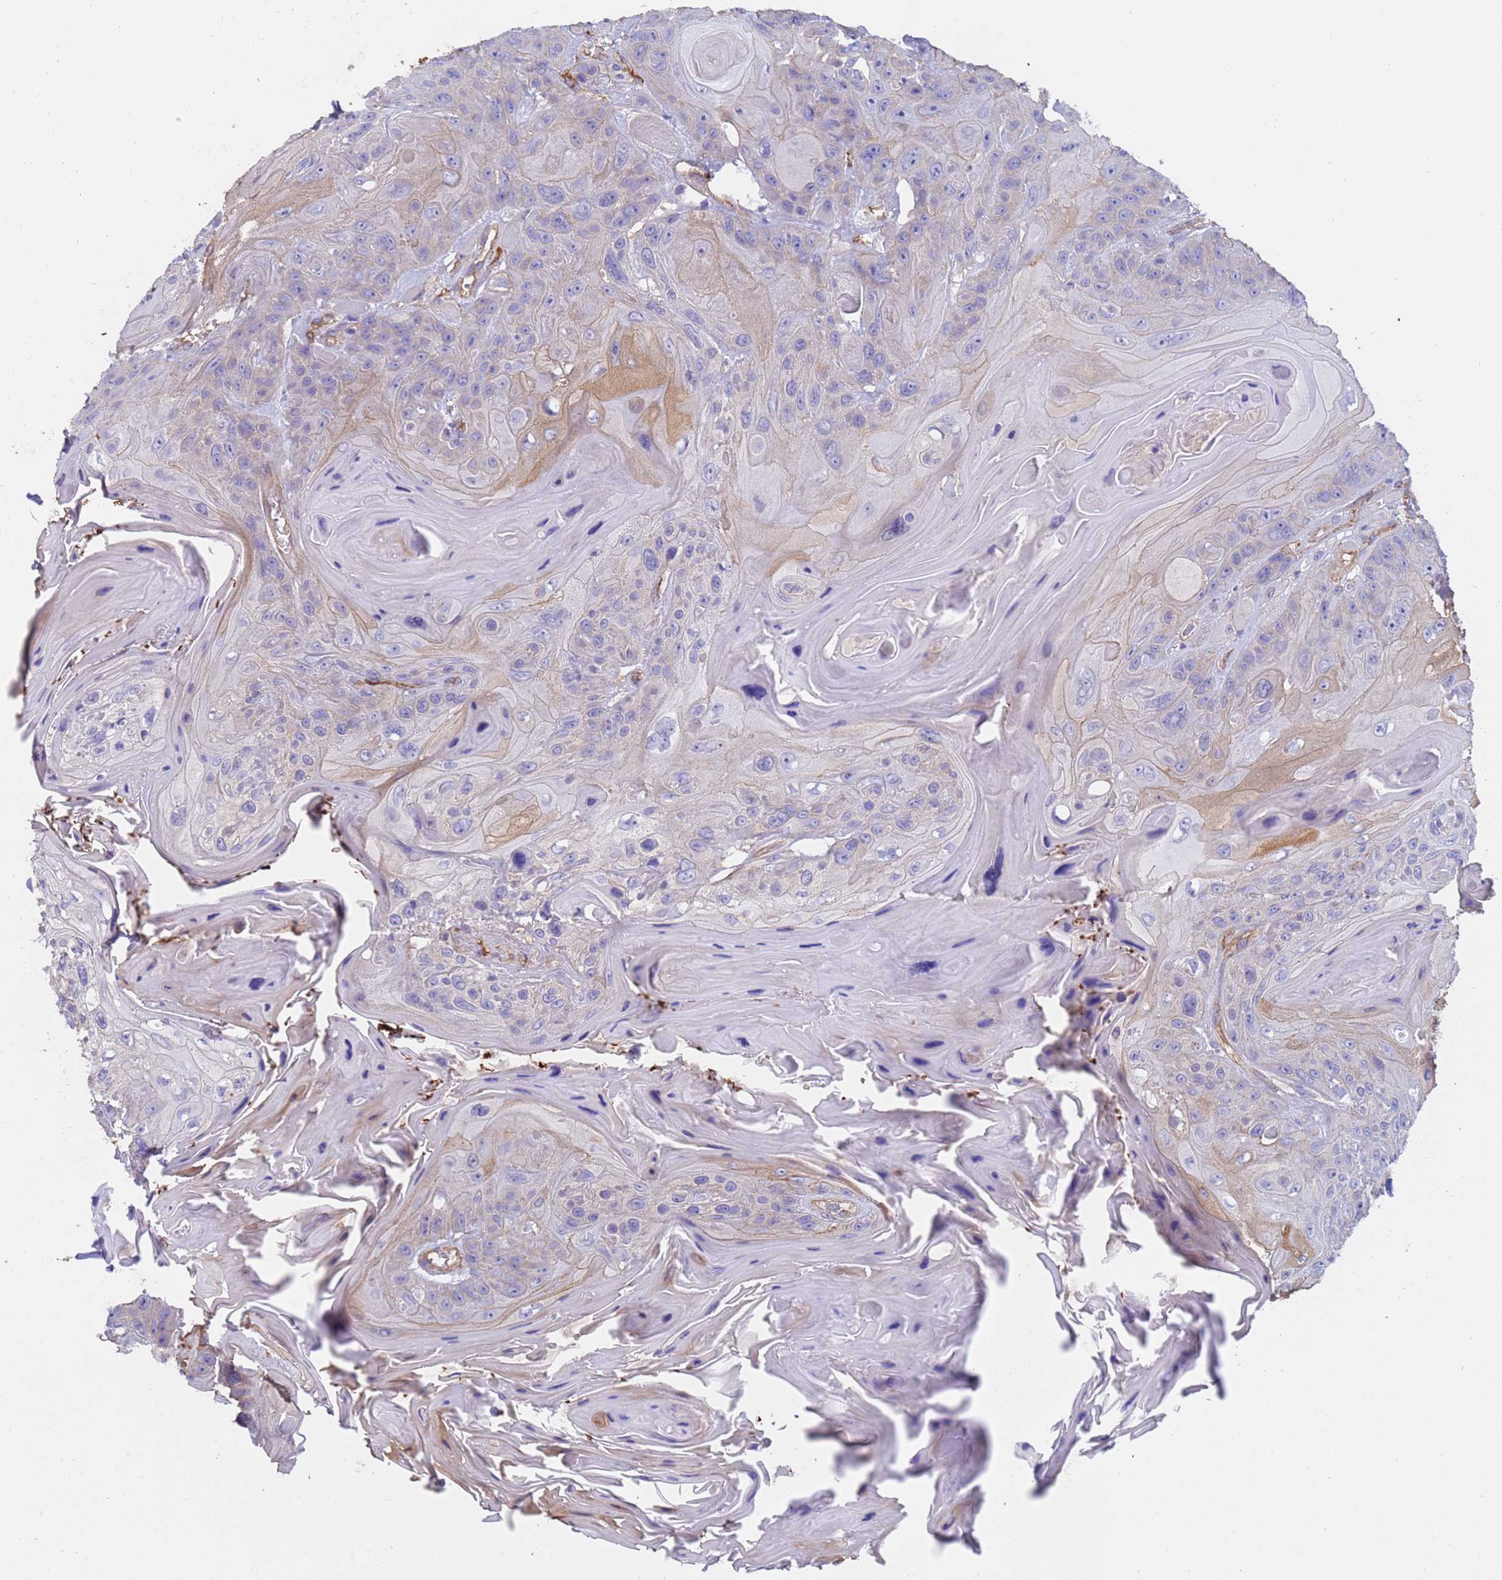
{"staining": {"intensity": "weak", "quantity": "<25%", "location": "cytoplasmic/membranous"}, "tissue": "head and neck cancer", "cell_type": "Tumor cells", "image_type": "cancer", "snomed": [{"axis": "morphology", "description": "Squamous cell carcinoma, NOS"}, {"axis": "topography", "description": "Head-Neck"}], "caption": "There is no significant expression in tumor cells of squamous cell carcinoma (head and neck).", "gene": "ZNF248", "patient": {"sex": "female", "age": 59}}